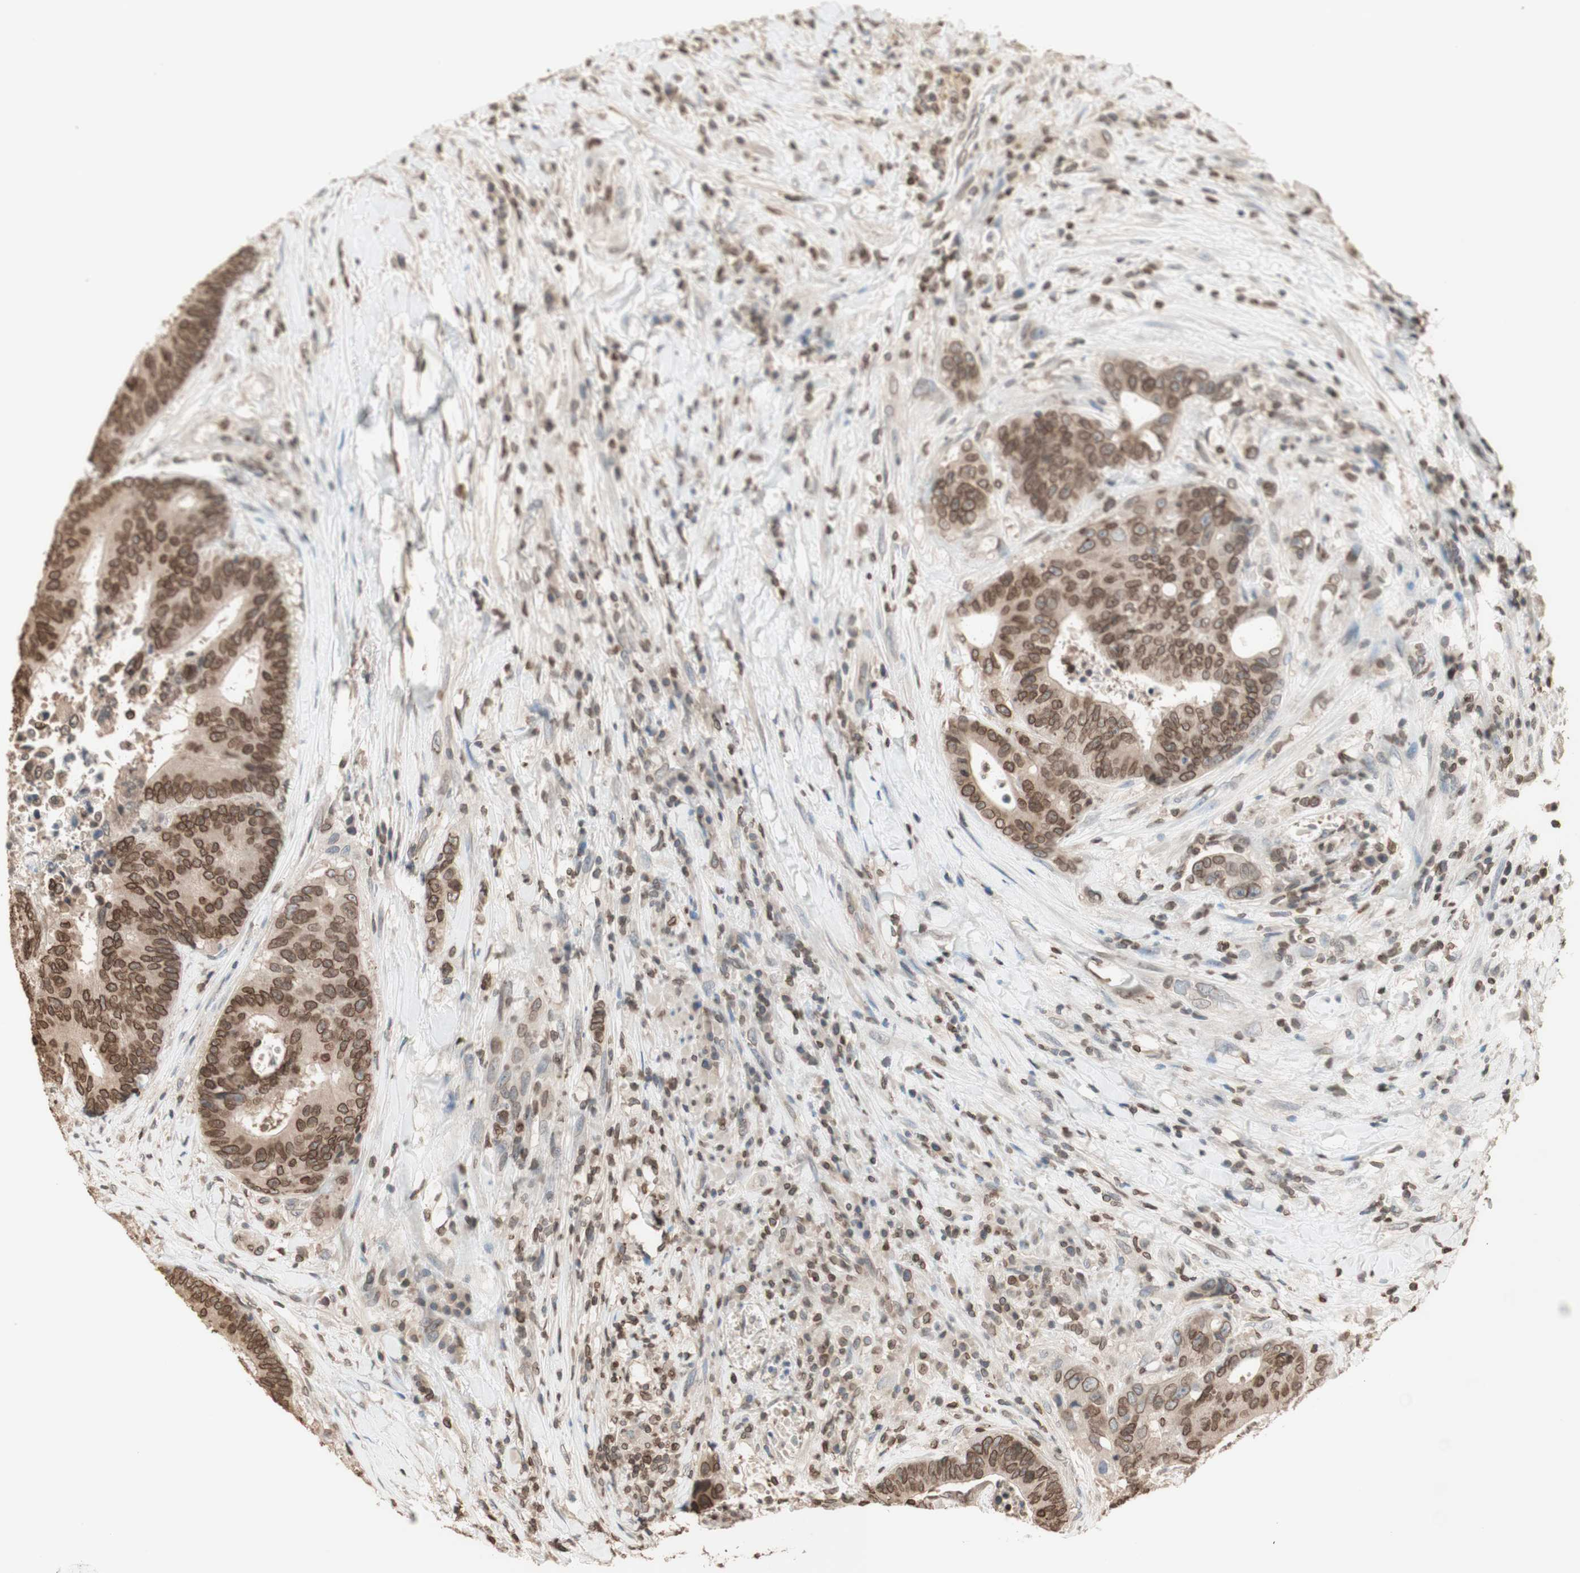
{"staining": {"intensity": "moderate", "quantity": ">75%", "location": "cytoplasmic/membranous,nuclear"}, "tissue": "colorectal cancer", "cell_type": "Tumor cells", "image_type": "cancer", "snomed": [{"axis": "morphology", "description": "Adenocarcinoma, NOS"}, {"axis": "topography", "description": "Rectum"}], "caption": "Colorectal adenocarcinoma stained with IHC demonstrates moderate cytoplasmic/membranous and nuclear staining in about >75% of tumor cells.", "gene": "TMPO", "patient": {"sex": "male", "age": 72}}